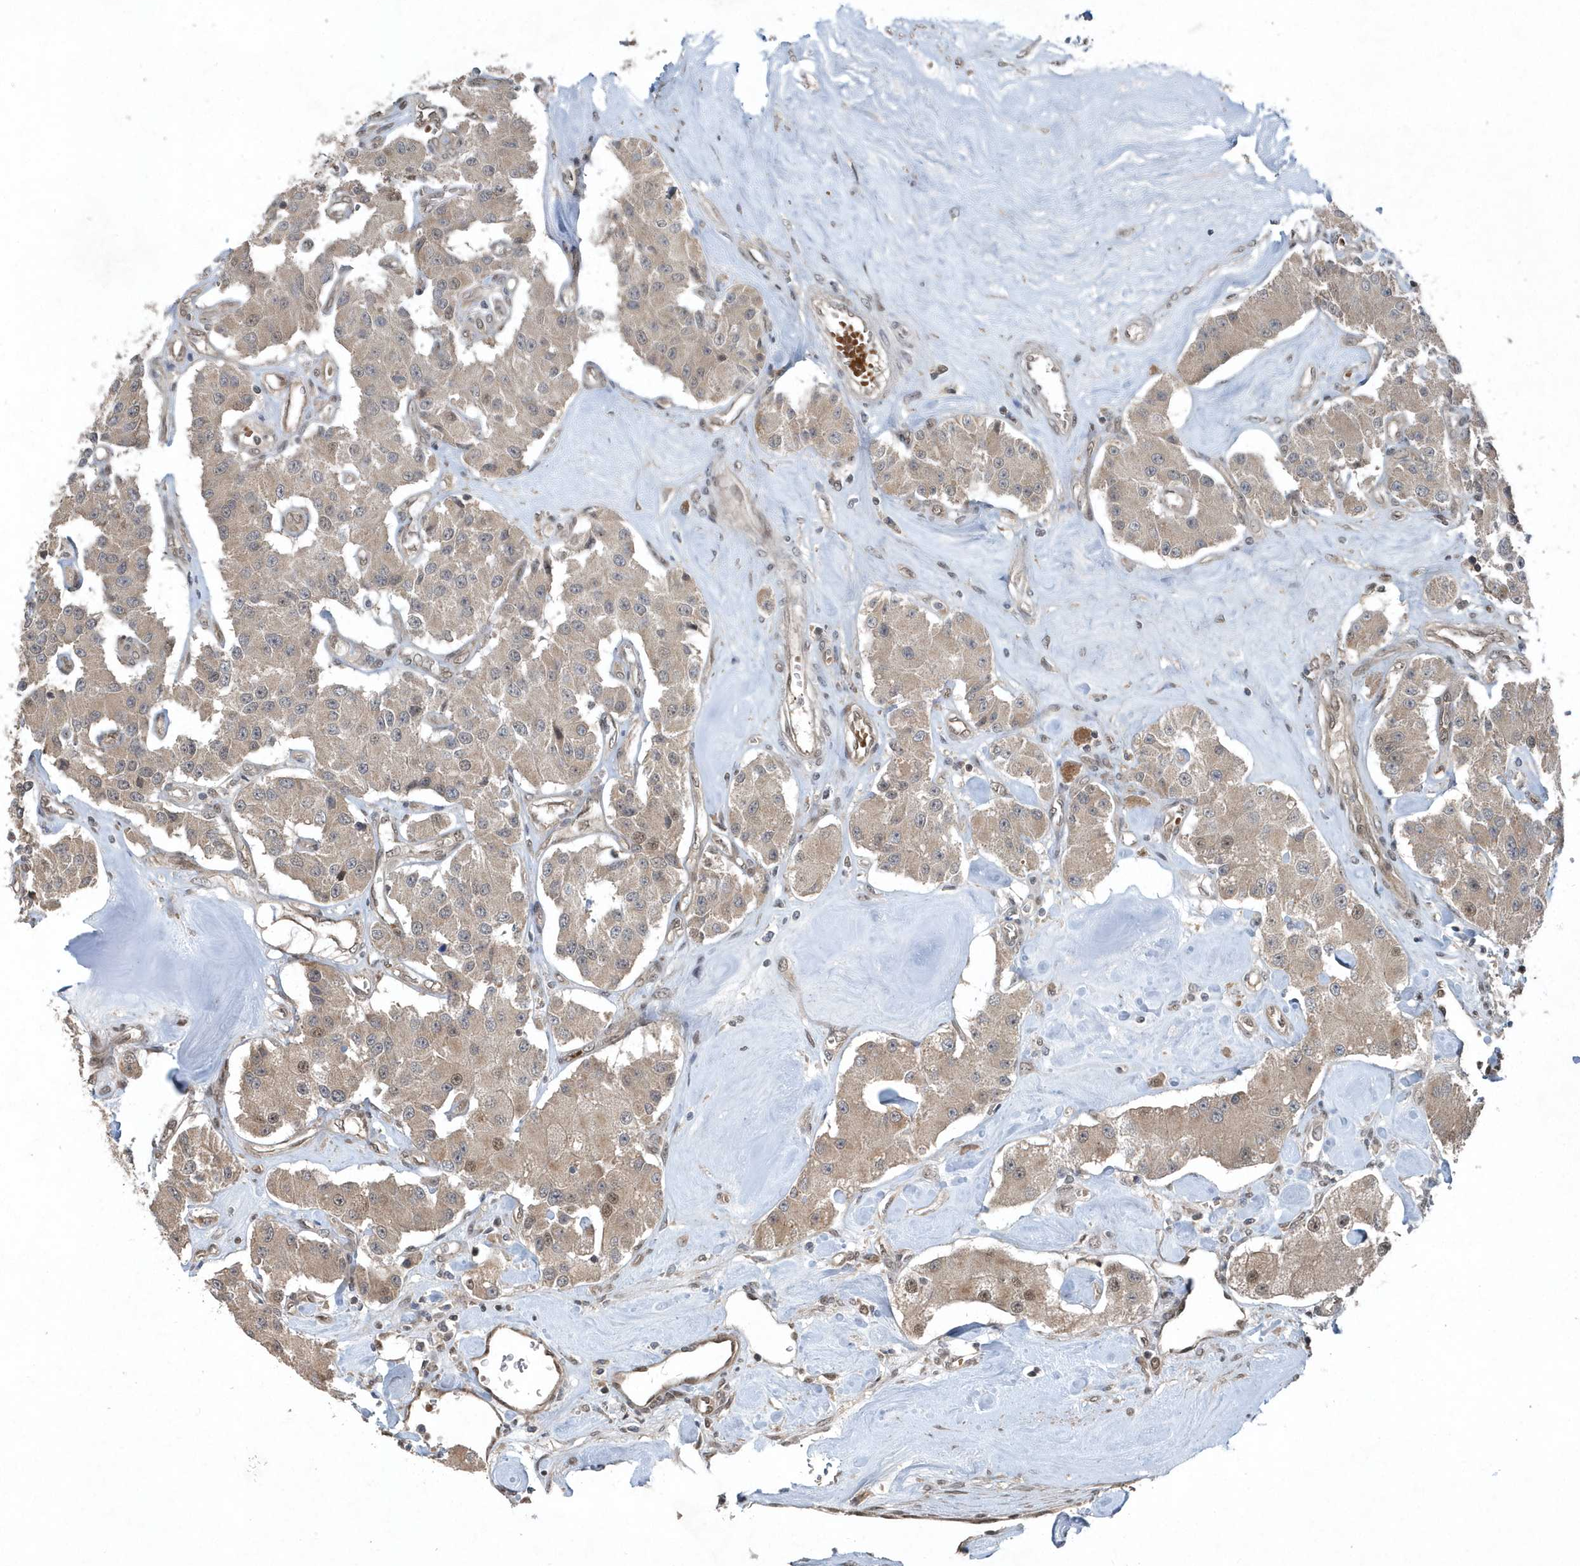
{"staining": {"intensity": "moderate", "quantity": "<25%", "location": "nuclear"}, "tissue": "carcinoid", "cell_type": "Tumor cells", "image_type": "cancer", "snomed": [{"axis": "morphology", "description": "Carcinoid, malignant, NOS"}, {"axis": "topography", "description": "Pancreas"}], "caption": "Immunohistochemical staining of carcinoid demonstrates low levels of moderate nuclear protein positivity in approximately <25% of tumor cells.", "gene": "QTRT2", "patient": {"sex": "male", "age": 41}}